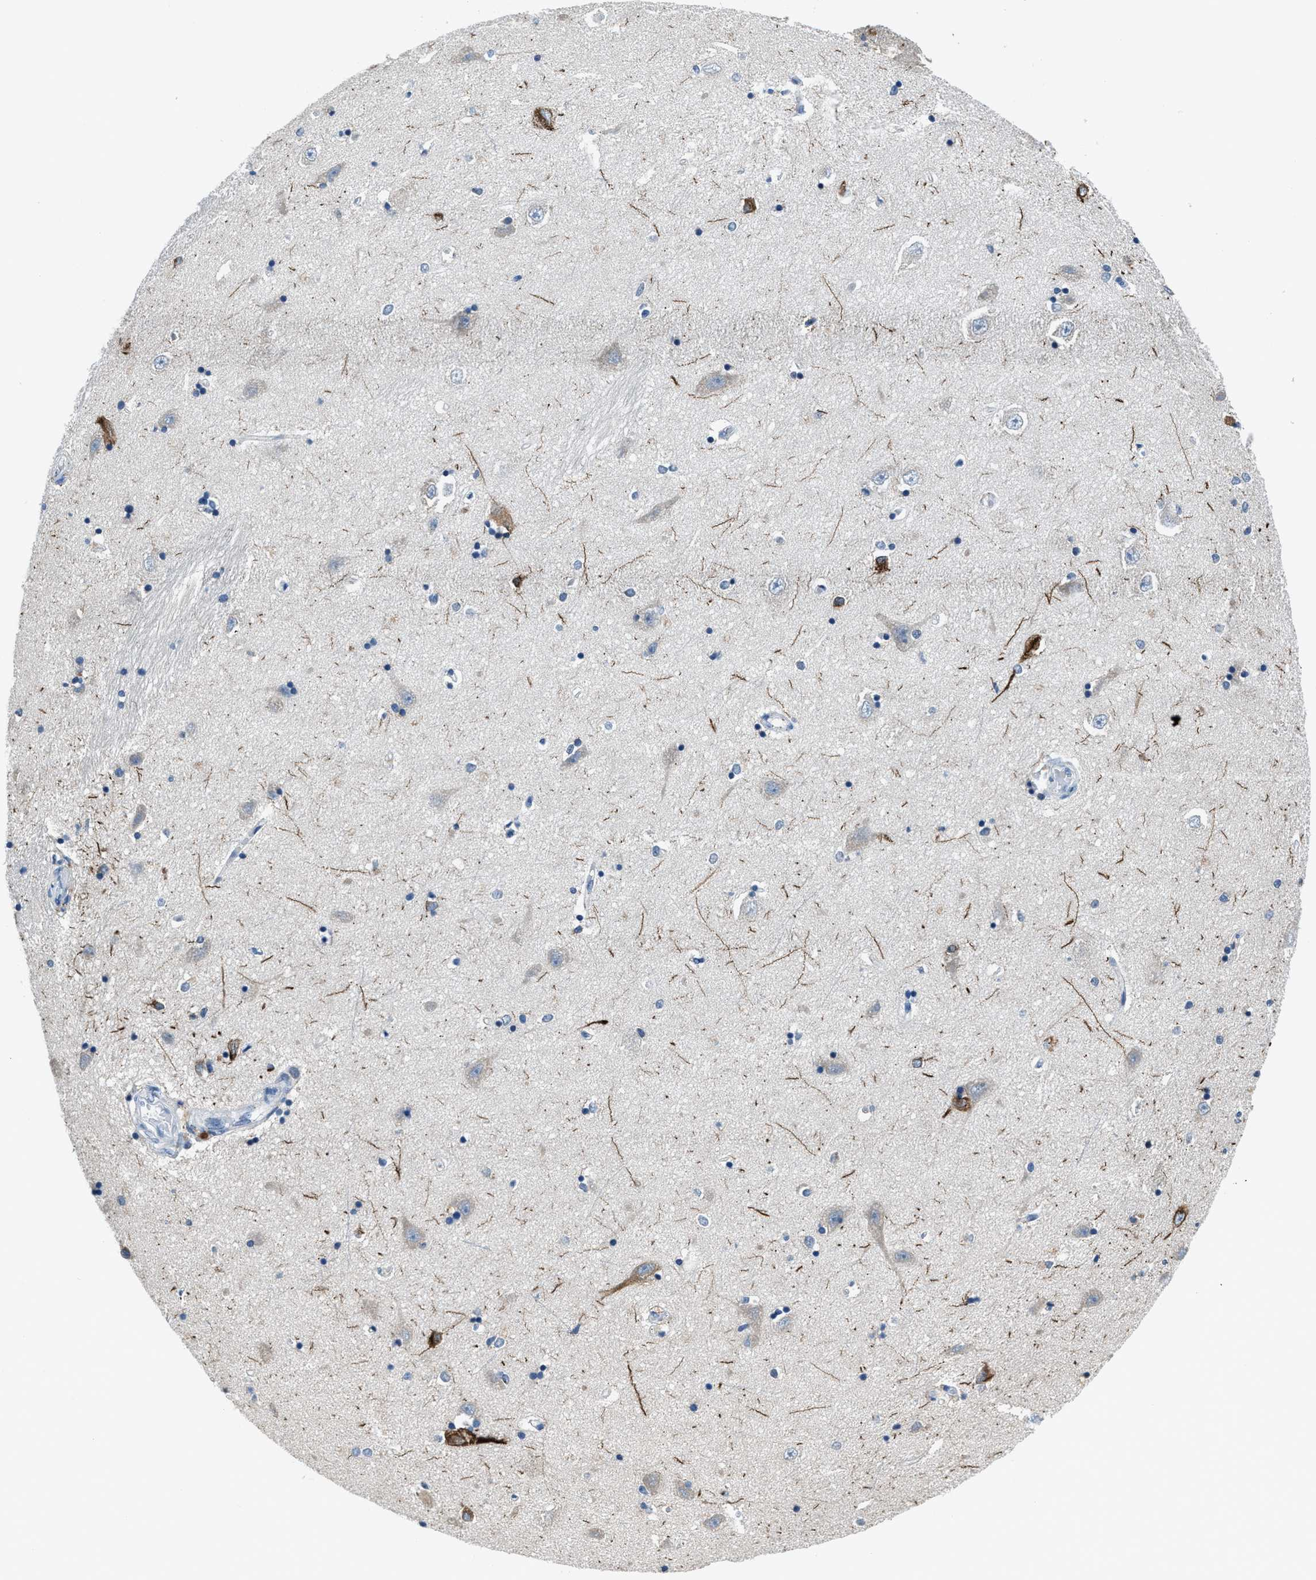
{"staining": {"intensity": "negative", "quantity": "none", "location": "none"}, "tissue": "hippocampus", "cell_type": "Glial cells", "image_type": "normal", "snomed": [{"axis": "morphology", "description": "Normal tissue, NOS"}, {"axis": "topography", "description": "Hippocampus"}], "caption": "An immunohistochemistry (IHC) histopathology image of normal hippocampus is shown. There is no staining in glial cells of hippocampus. (DAB (3,3'-diaminobenzidine) IHC with hematoxylin counter stain).", "gene": "DUSP19", "patient": {"sex": "male", "age": 45}}